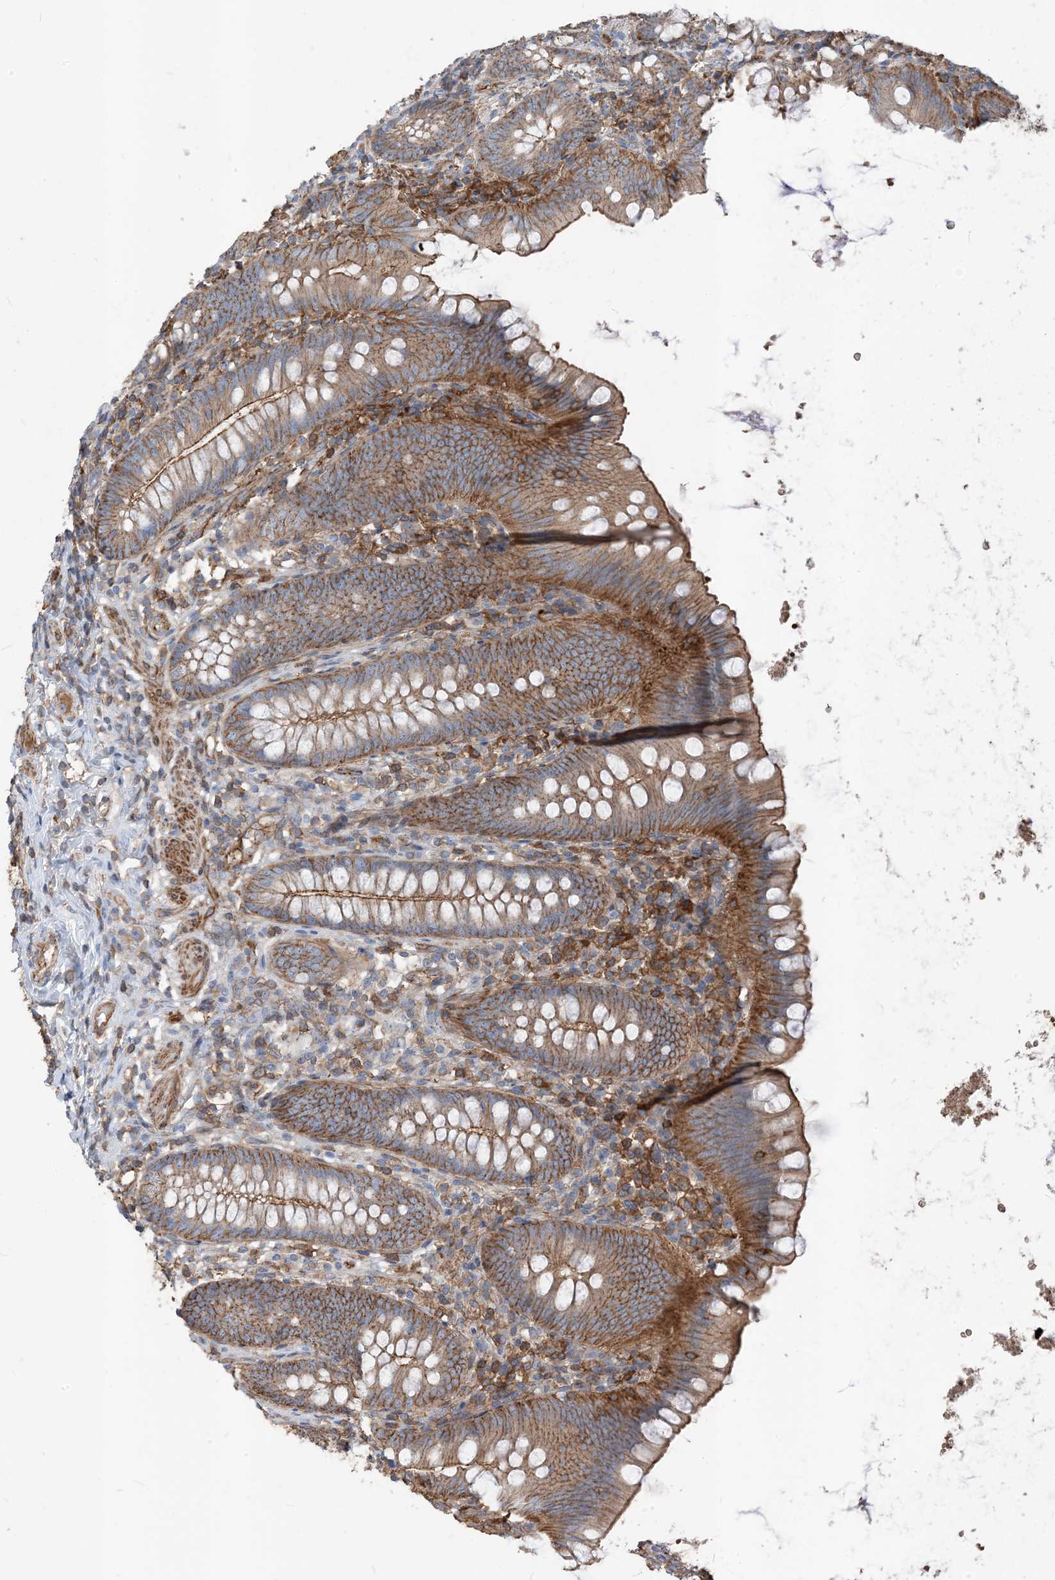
{"staining": {"intensity": "moderate", "quantity": ">75%", "location": "cytoplasmic/membranous"}, "tissue": "appendix", "cell_type": "Glandular cells", "image_type": "normal", "snomed": [{"axis": "morphology", "description": "Normal tissue, NOS"}, {"axis": "topography", "description": "Appendix"}], "caption": "The micrograph exhibits immunohistochemical staining of benign appendix. There is moderate cytoplasmic/membranous expression is identified in about >75% of glandular cells. The protein is stained brown, and the nuclei are stained in blue (DAB (3,3'-diaminobenzidine) IHC with brightfield microscopy, high magnification).", "gene": "PARVG", "patient": {"sex": "female", "age": 62}}